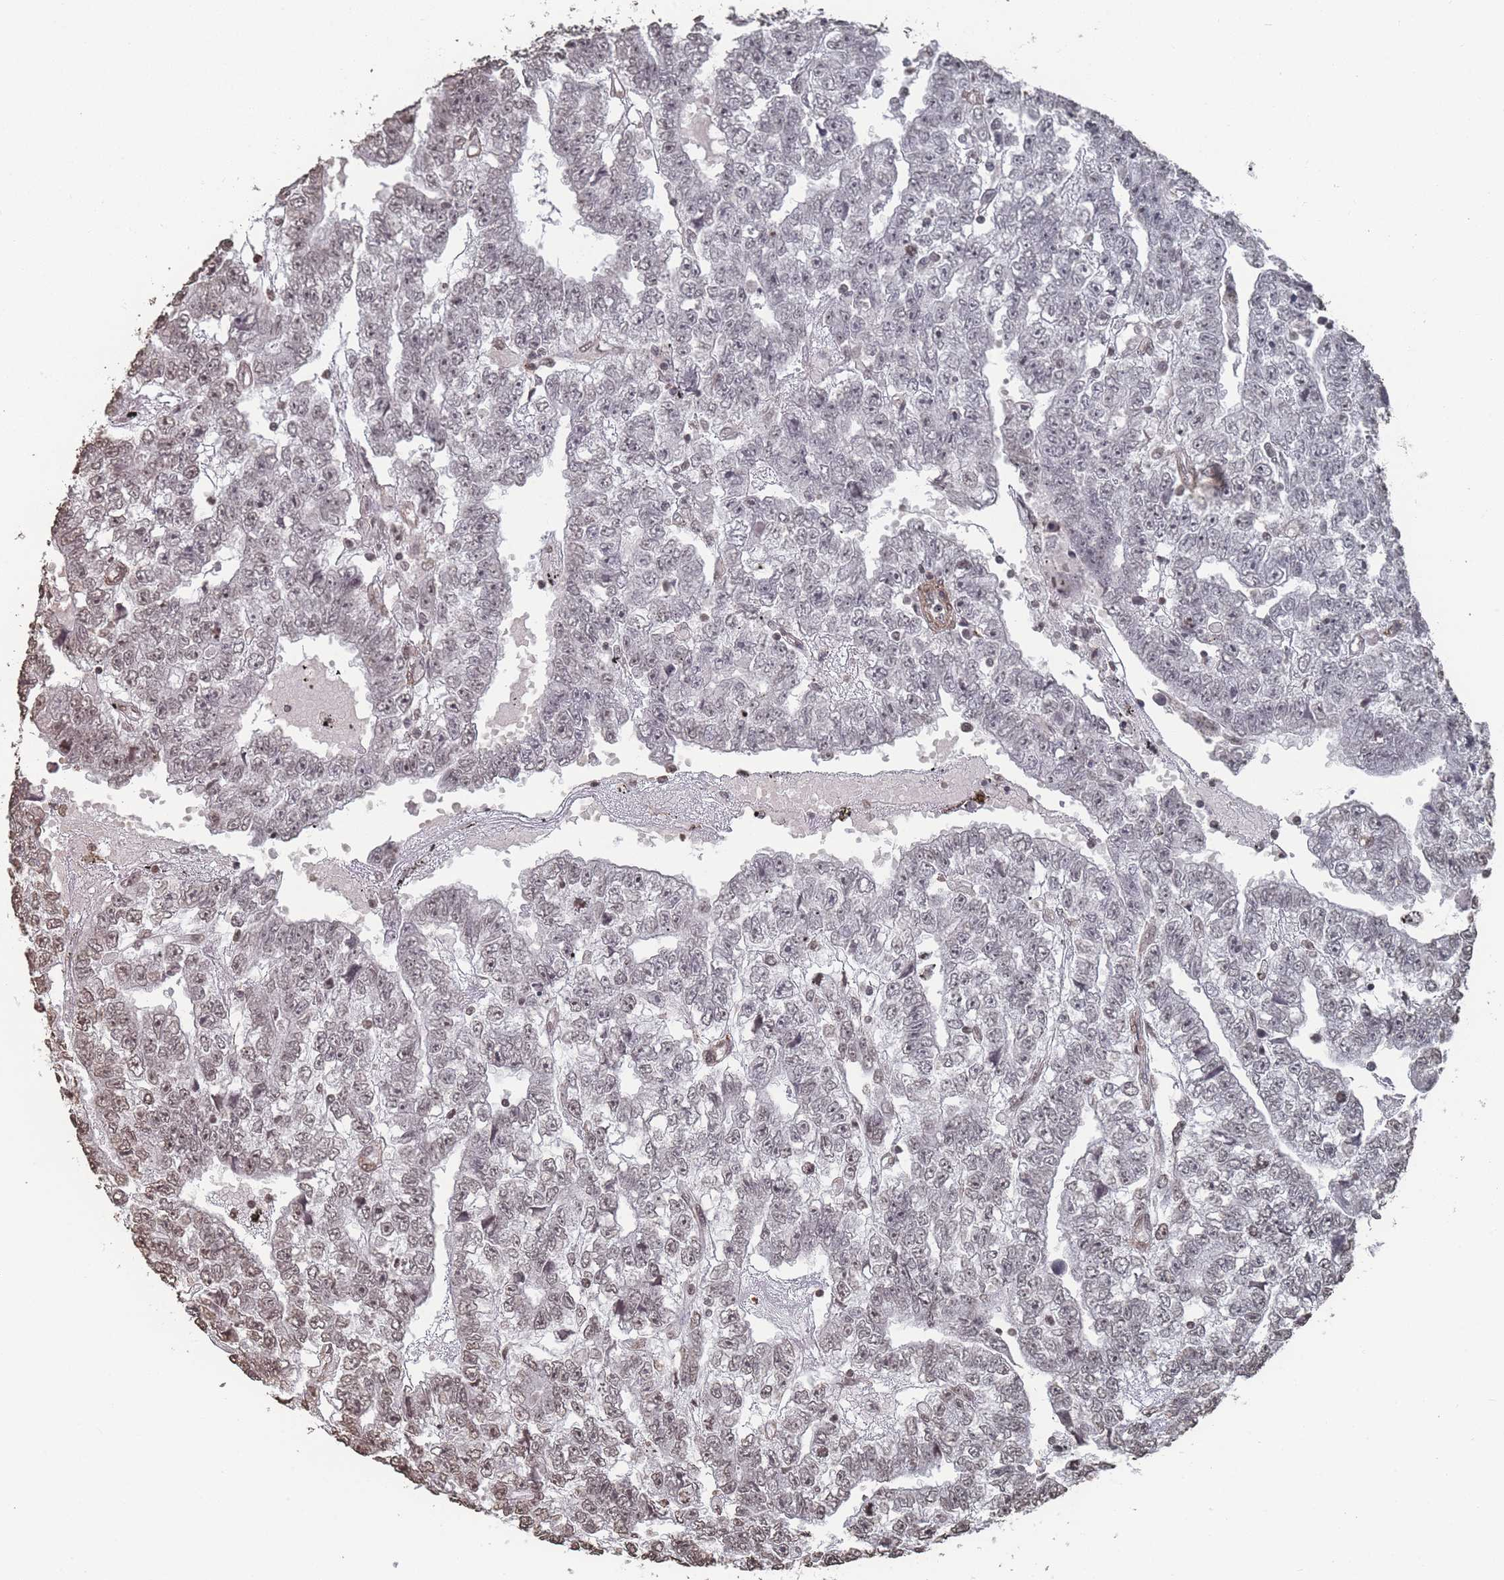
{"staining": {"intensity": "weak", "quantity": "<25%", "location": "nuclear"}, "tissue": "testis cancer", "cell_type": "Tumor cells", "image_type": "cancer", "snomed": [{"axis": "morphology", "description": "Carcinoma, Embryonal, NOS"}, {"axis": "topography", "description": "Testis"}], "caption": "DAB (3,3'-diaminobenzidine) immunohistochemical staining of human testis cancer shows no significant positivity in tumor cells. The staining is performed using DAB brown chromogen with nuclei counter-stained in using hematoxylin.", "gene": "PLEKHG5", "patient": {"sex": "male", "age": 25}}